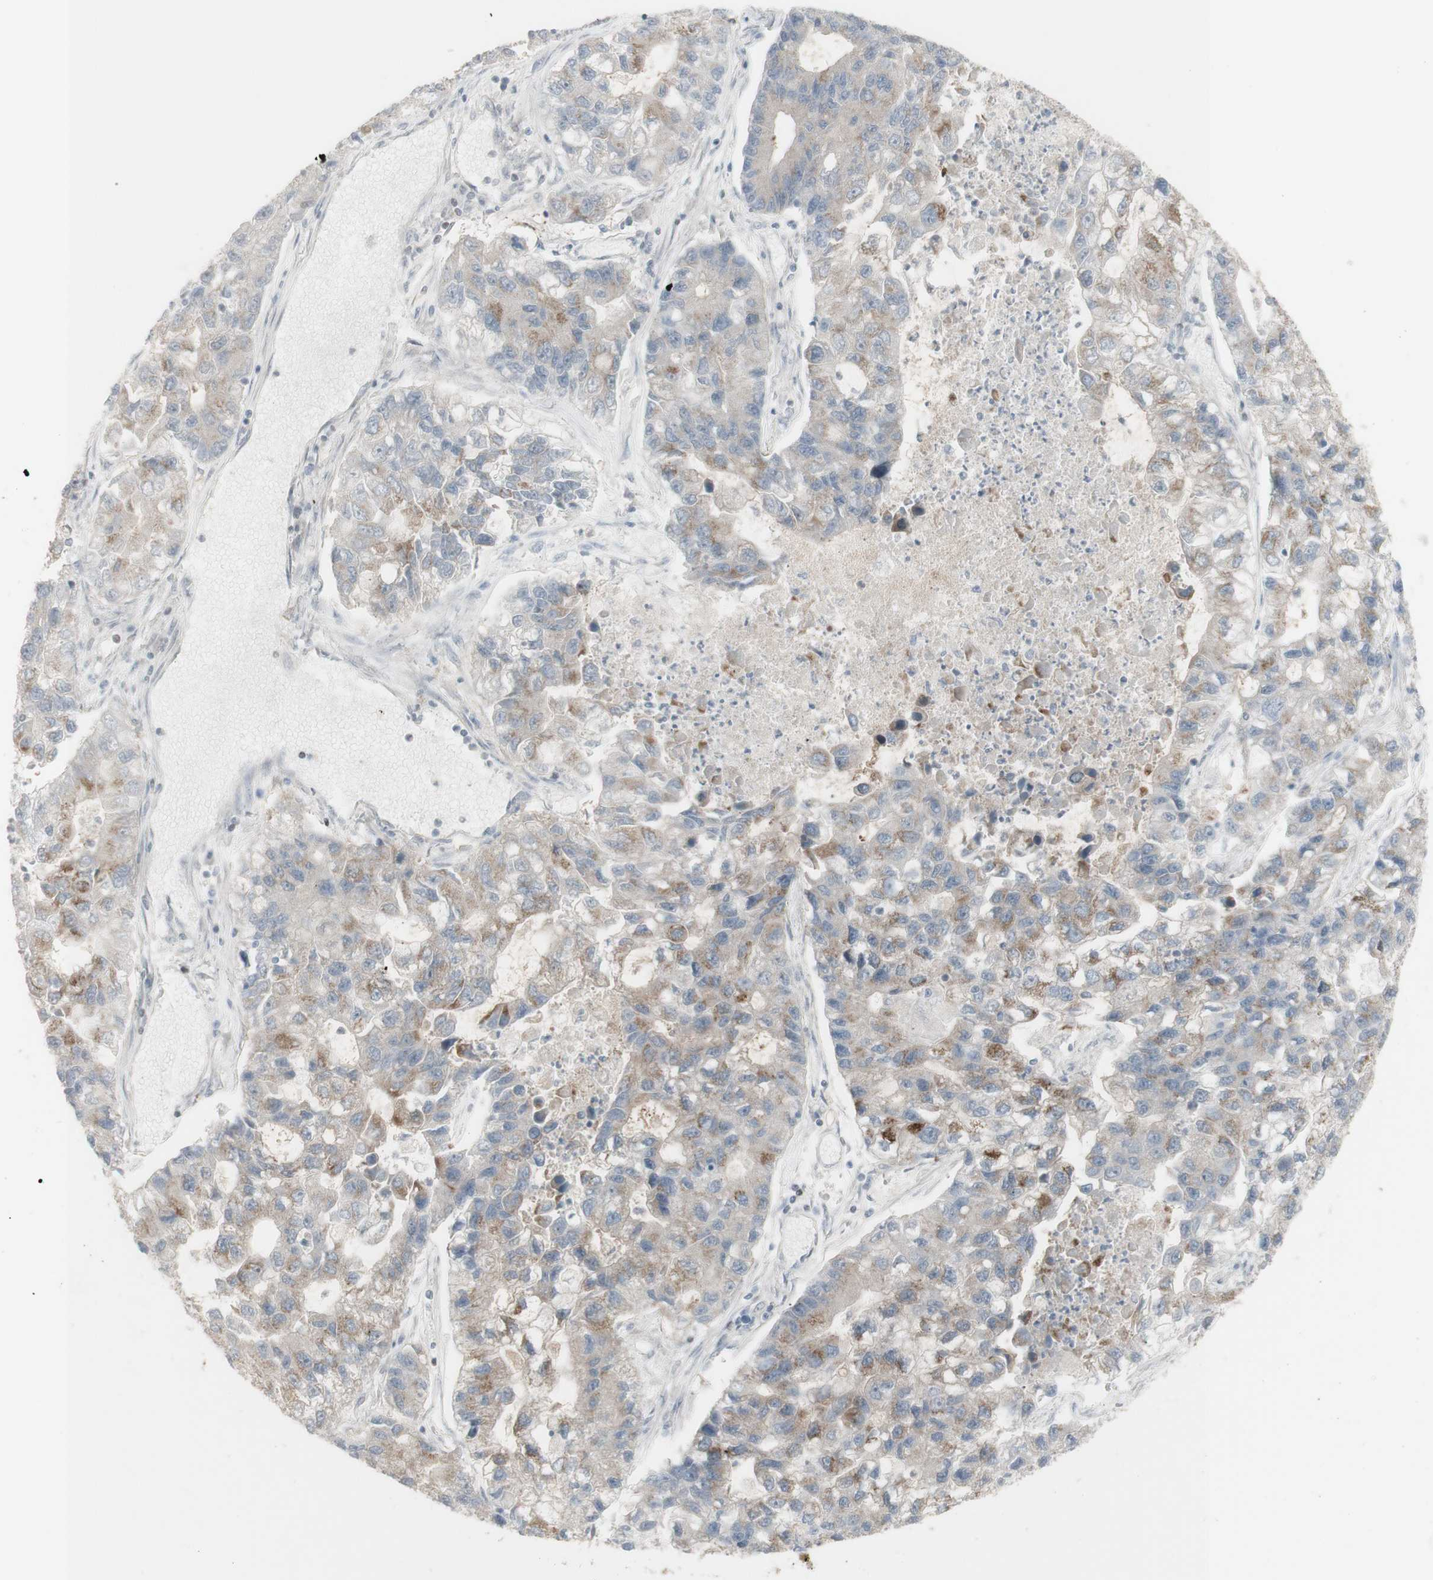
{"staining": {"intensity": "moderate", "quantity": "25%-75%", "location": "cytoplasmic/membranous"}, "tissue": "lung cancer", "cell_type": "Tumor cells", "image_type": "cancer", "snomed": [{"axis": "morphology", "description": "Adenocarcinoma, NOS"}, {"axis": "topography", "description": "Lung"}], "caption": "Brown immunohistochemical staining in lung adenocarcinoma demonstrates moderate cytoplasmic/membranous expression in about 25%-75% of tumor cells. (brown staining indicates protein expression, while blue staining denotes nuclei).", "gene": "C1orf116", "patient": {"sex": "female", "age": 51}}